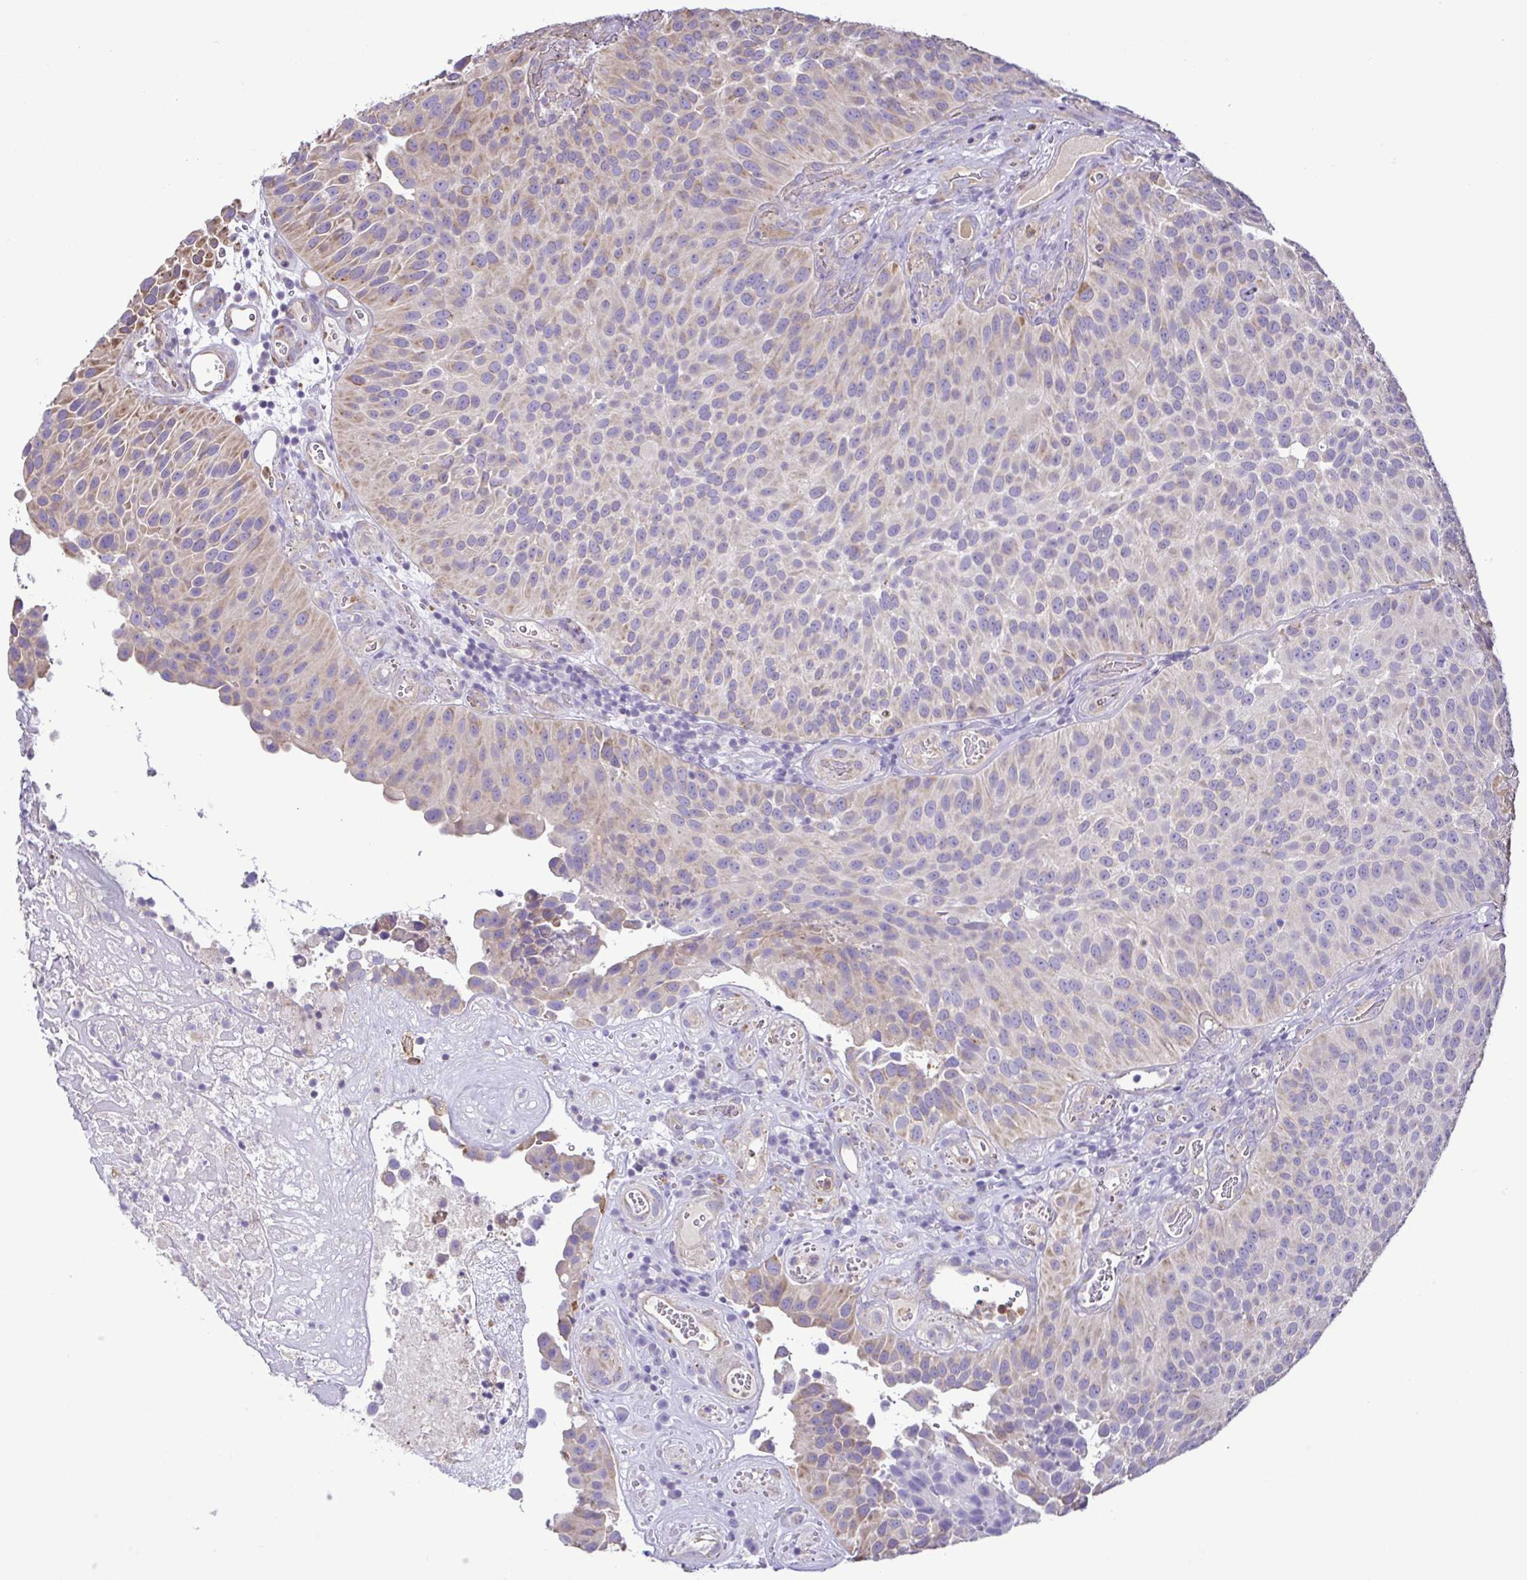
{"staining": {"intensity": "weak", "quantity": "25%-75%", "location": "cytoplasmic/membranous"}, "tissue": "urothelial cancer", "cell_type": "Tumor cells", "image_type": "cancer", "snomed": [{"axis": "morphology", "description": "Urothelial carcinoma, Low grade"}, {"axis": "topography", "description": "Urinary bladder"}], "caption": "Immunohistochemistry of human low-grade urothelial carcinoma exhibits low levels of weak cytoplasmic/membranous expression in about 25%-75% of tumor cells. Using DAB (brown) and hematoxylin (blue) stains, captured at high magnification using brightfield microscopy.", "gene": "MYL10", "patient": {"sex": "male", "age": 76}}